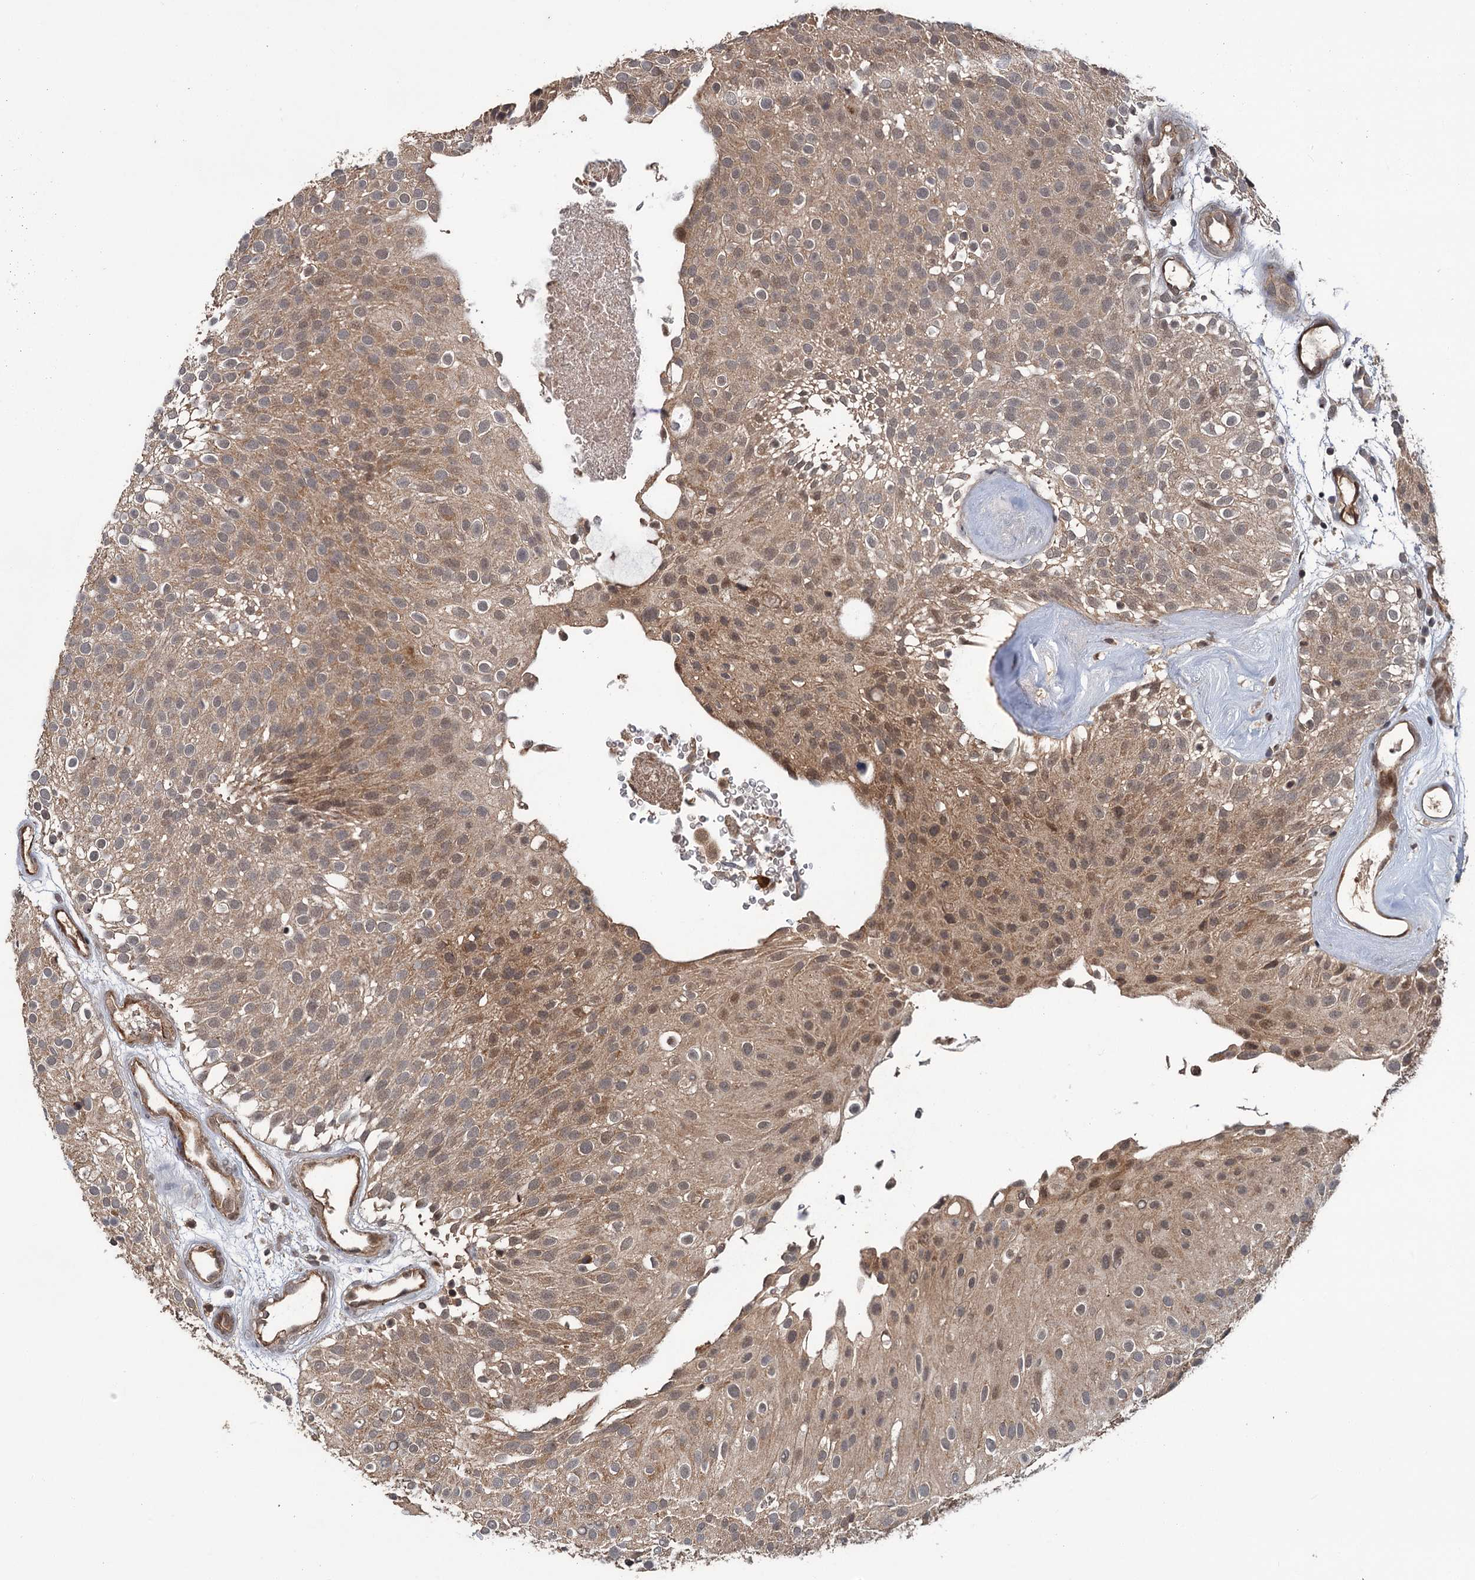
{"staining": {"intensity": "moderate", "quantity": "25%-75%", "location": "cytoplasmic/membranous,nuclear"}, "tissue": "urothelial cancer", "cell_type": "Tumor cells", "image_type": "cancer", "snomed": [{"axis": "morphology", "description": "Urothelial carcinoma, Low grade"}, {"axis": "topography", "description": "Urinary bladder"}], "caption": "Immunohistochemistry (IHC) (DAB) staining of urothelial carcinoma (low-grade) reveals moderate cytoplasmic/membranous and nuclear protein expression in about 25%-75% of tumor cells.", "gene": "KANSL2", "patient": {"sex": "male", "age": 78}}